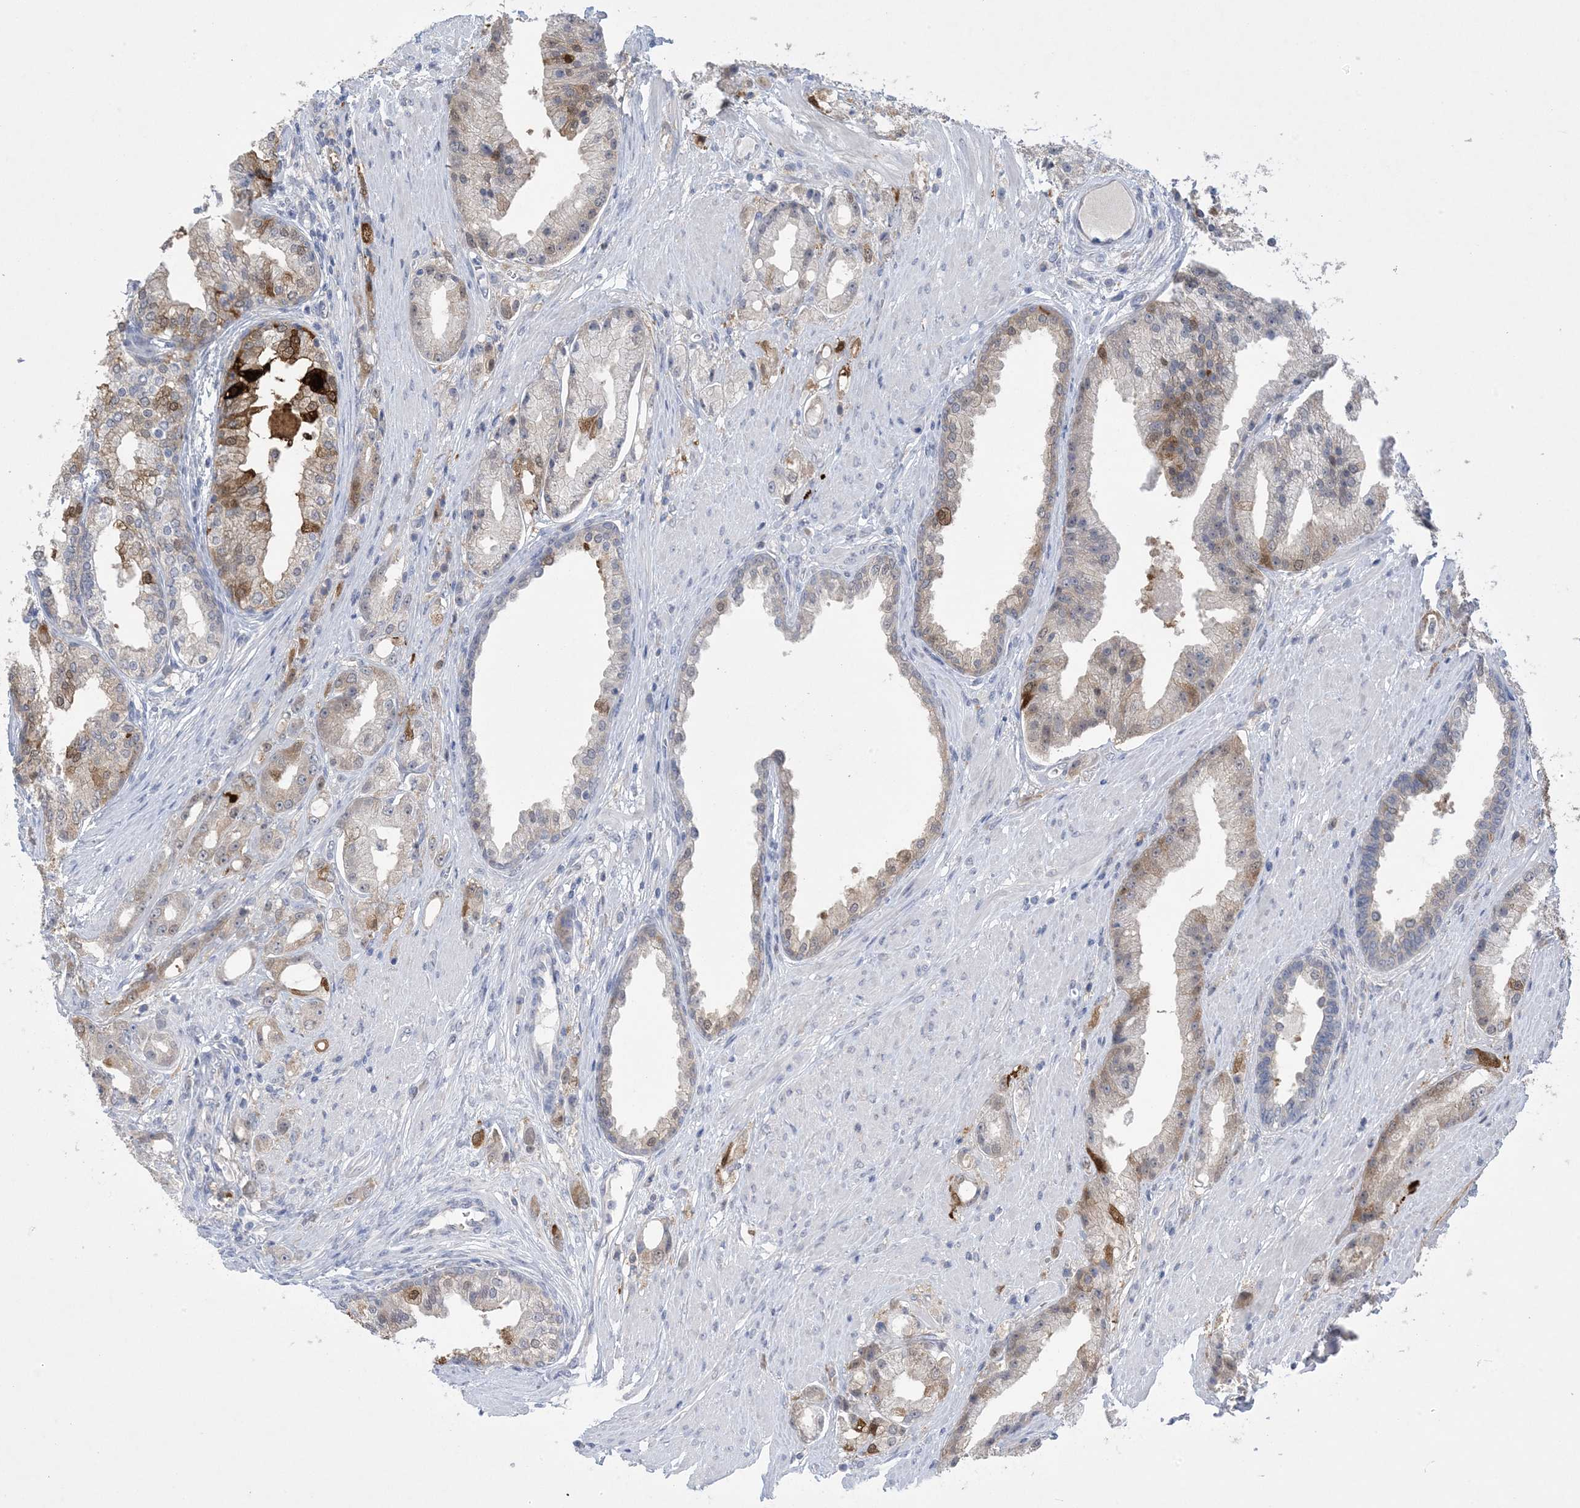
{"staining": {"intensity": "weak", "quantity": "<25%", "location": "cytoplasmic/membranous"}, "tissue": "prostate cancer", "cell_type": "Tumor cells", "image_type": "cancer", "snomed": [{"axis": "morphology", "description": "Adenocarcinoma, Low grade"}, {"axis": "topography", "description": "Prostate"}], "caption": "The IHC micrograph has no significant positivity in tumor cells of prostate adenocarcinoma (low-grade) tissue. (DAB (3,3'-diaminobenzidine) immunohistochemistry, high magnification).", "gene": "HMGCS1", "patient": {"sex": "male", "age": 67}}